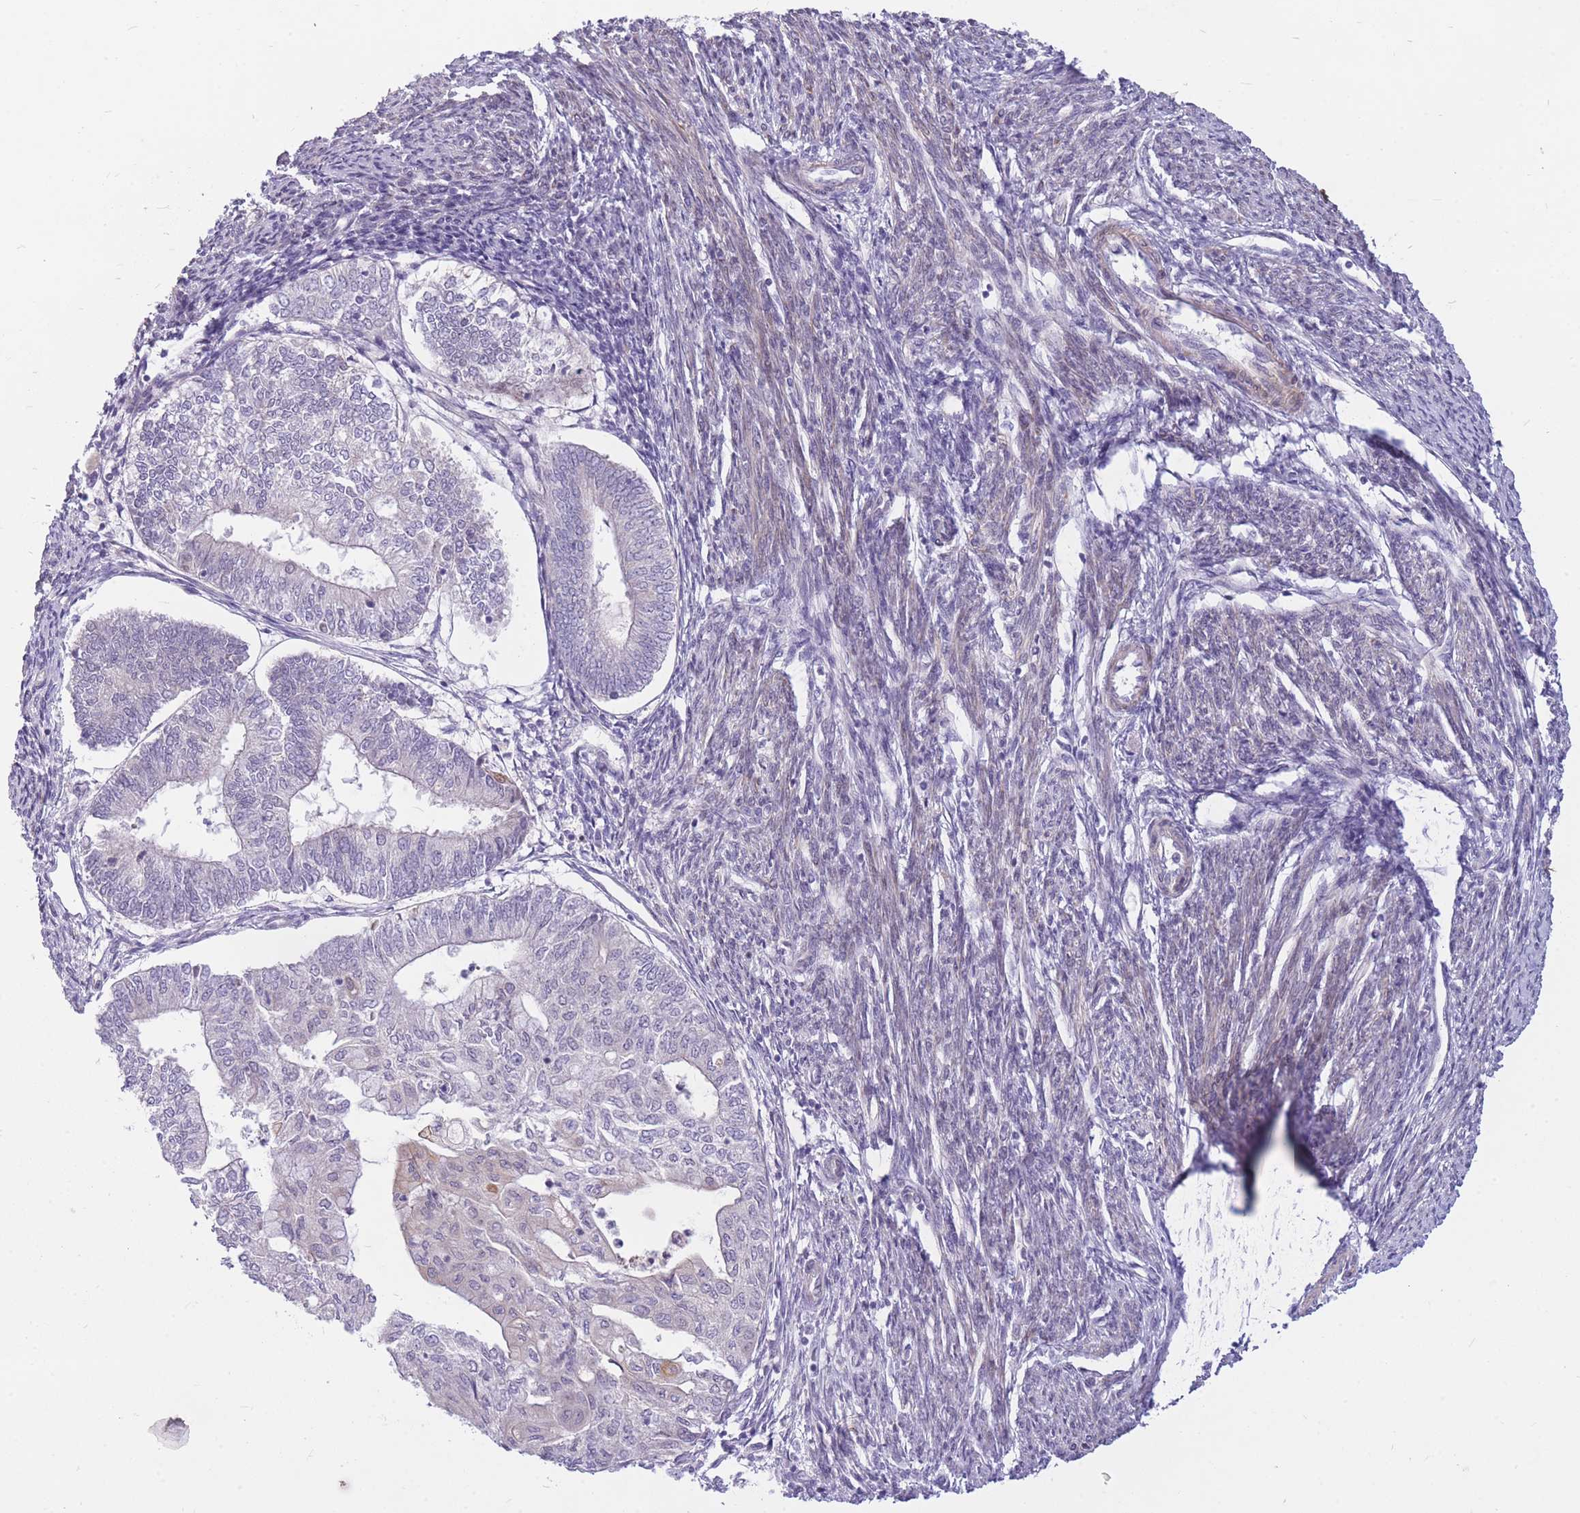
{"staining": {"intensity": "moderate", "quantity": "25%-75%", "location": "cytoplasmic/membranous"}, "tissue": "smooth muscle", "cell_type": "Smooth muscle cells", "image_type": "normal", "snomed": [{"axis": "morphology", "description": "Normal tissue, NOS"}, {"axis": "topography", "description": "Smooth muscle"}, {"axis": "topography", "description": "Uterus"}], "caption": "A high-resolution photomicrograph shows immunohistochemistry (IHC) staining of benign smooth muscle, which displays moderate cytoplasmic/membranous expression in about 25%-75% of smooth muscle cells. The staining was performed using DAB (3,3'-diaminobenzidine) to visualize the protein expression in brown, while the nuclei were stained in blue with hematoxylin (Magnification: 20x).", "gene": "ERCC2", "patient": {"sex": "female", "age": 59}}